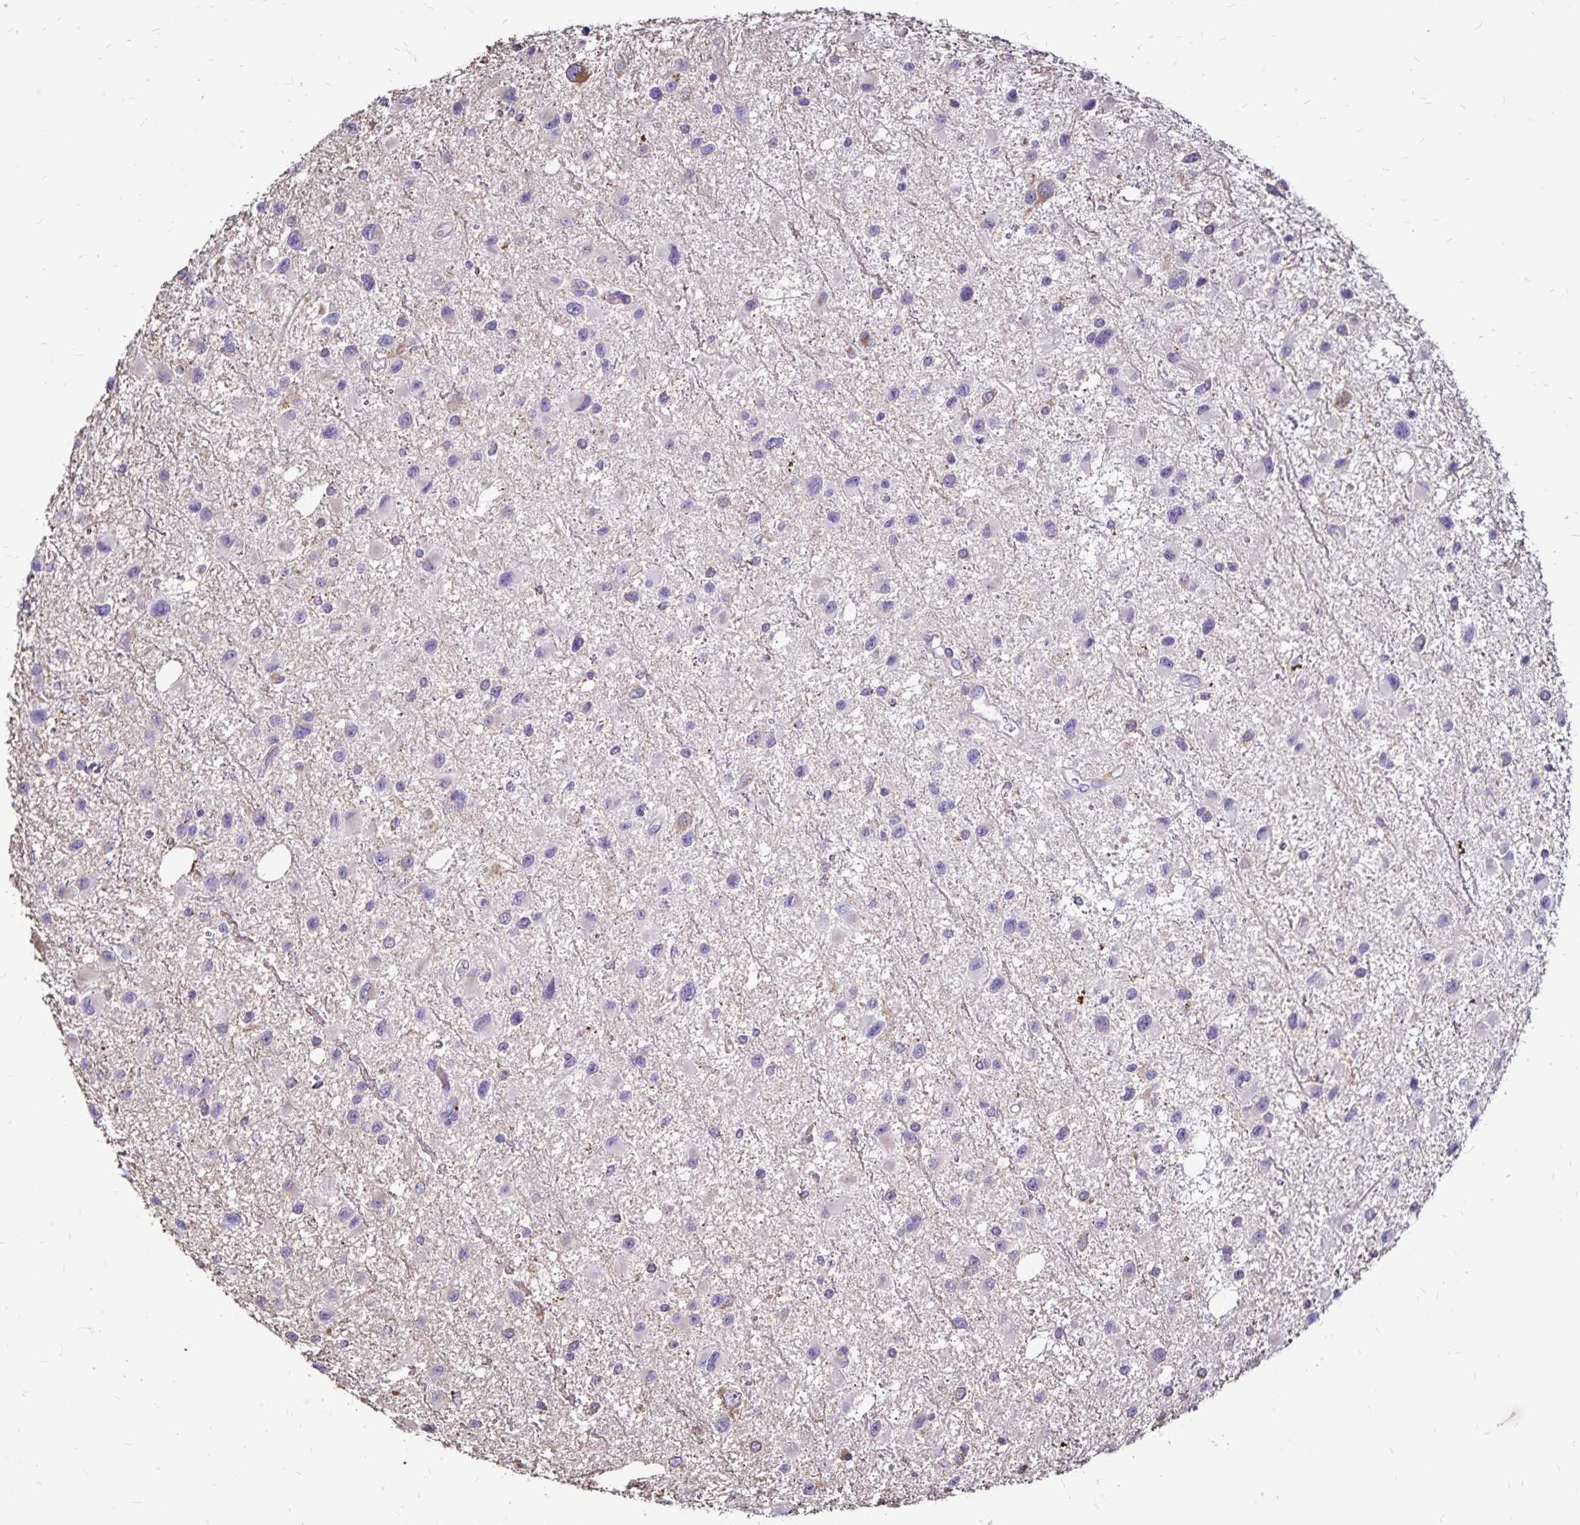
{"staining": {"intensity": "negative", "quantity": "none", "location": "none"}, "tissue": "glioma", "cell_type": "Tumor cells", "image_type": "cancer", "snomed": [{"axis": "morphology", "description": "Glioma, malignant, Low grade"}, {"axis": "topography", "description": "Brain"}], "caption": "Photomicrograph shows no significant protein expression in tumor cells of glioma.", "gene": "EVPL", "patient": {"sex": "female", "age": 32}}